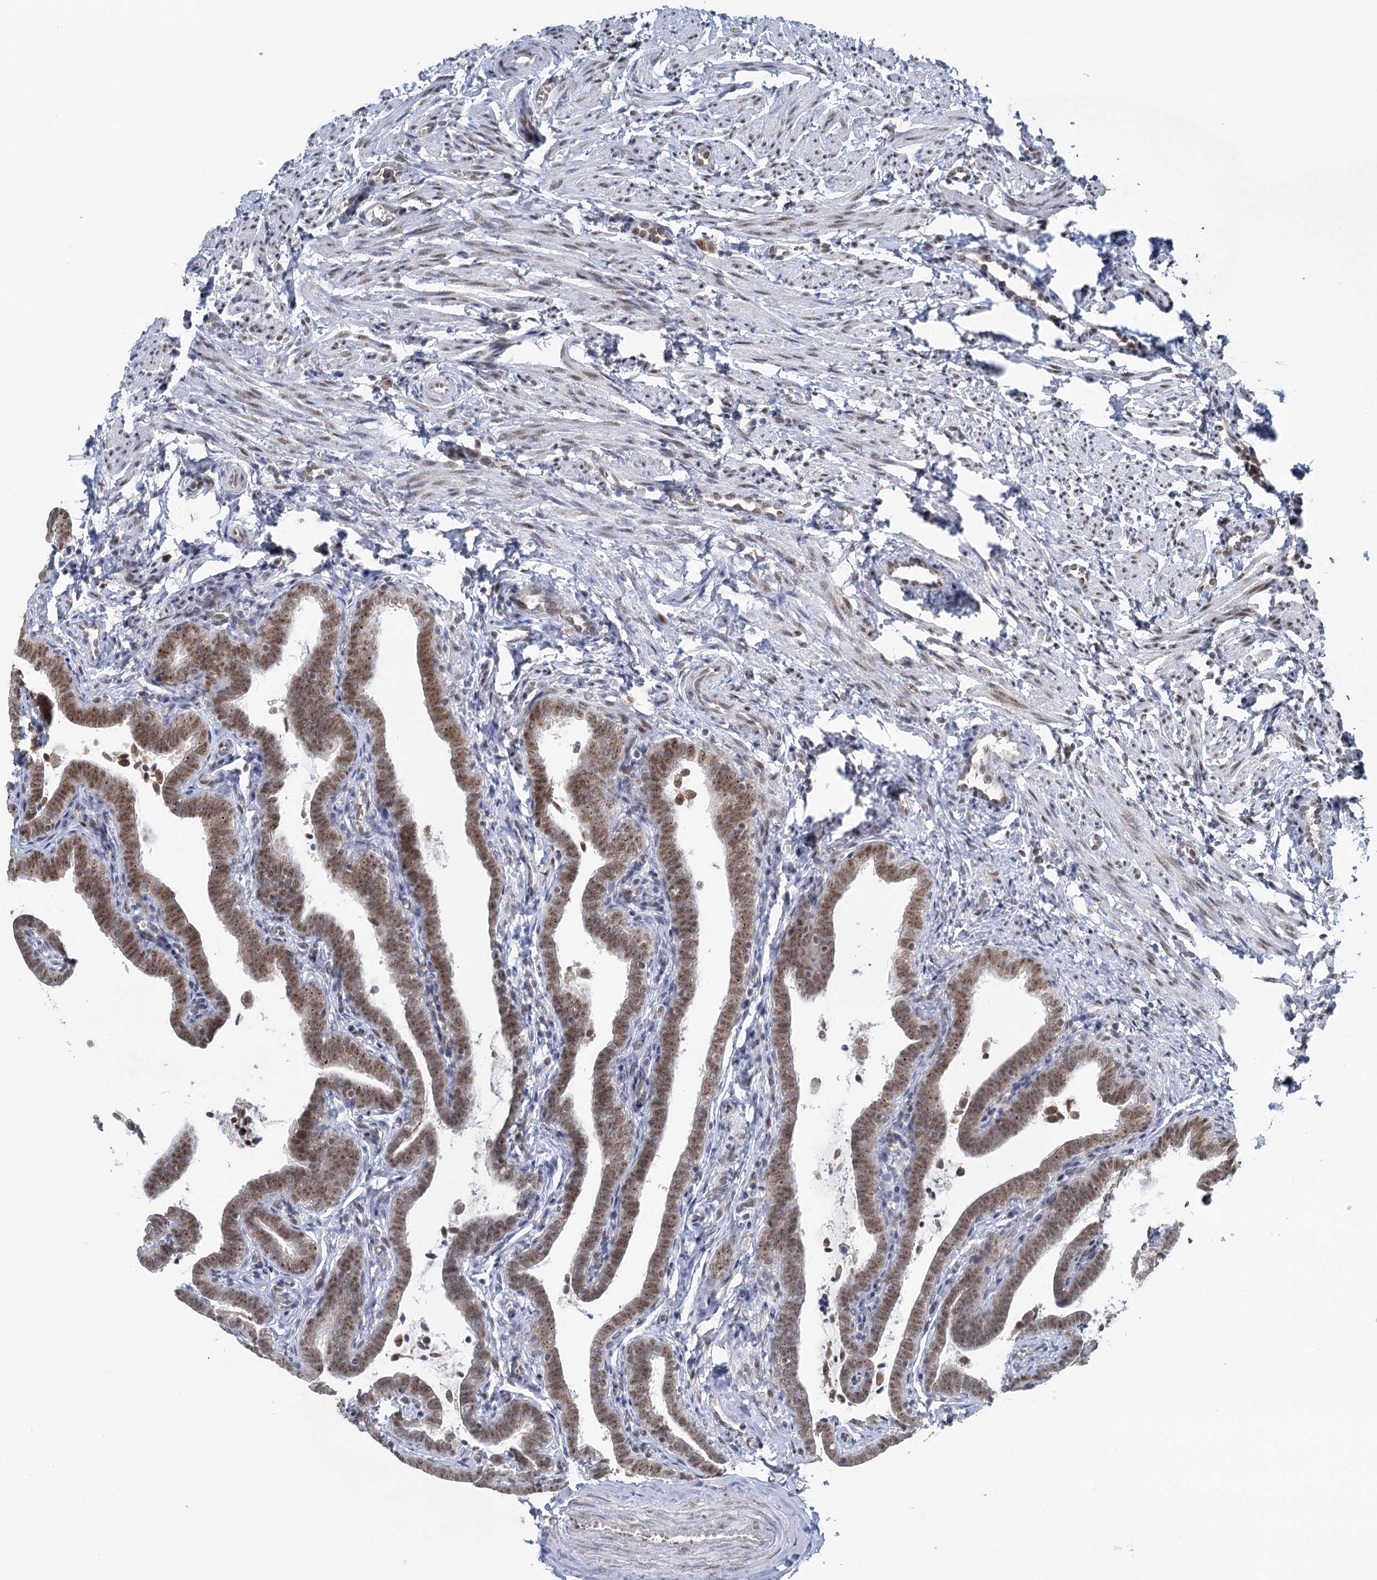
{"staining": {"intensity": "moderate", "quantity": ">75%", "location": "nuclear"}, "tissue": "fallopian tube", "cell_type": "Glandular cells", "image_type": "normal", "snomed": [{"axis": "morphology", "description": "Normal tissue, NOS"}, {"axis": "topography", "description": "Fallopian tube"}], "caption": "Moderate nuclear positivity for a protein is present in approximately >75% of glandular cells of benign fallopian tube using immunohistochemistry.", "gene": "TREX1", "patient": {"sex": "female", "age": 36}}